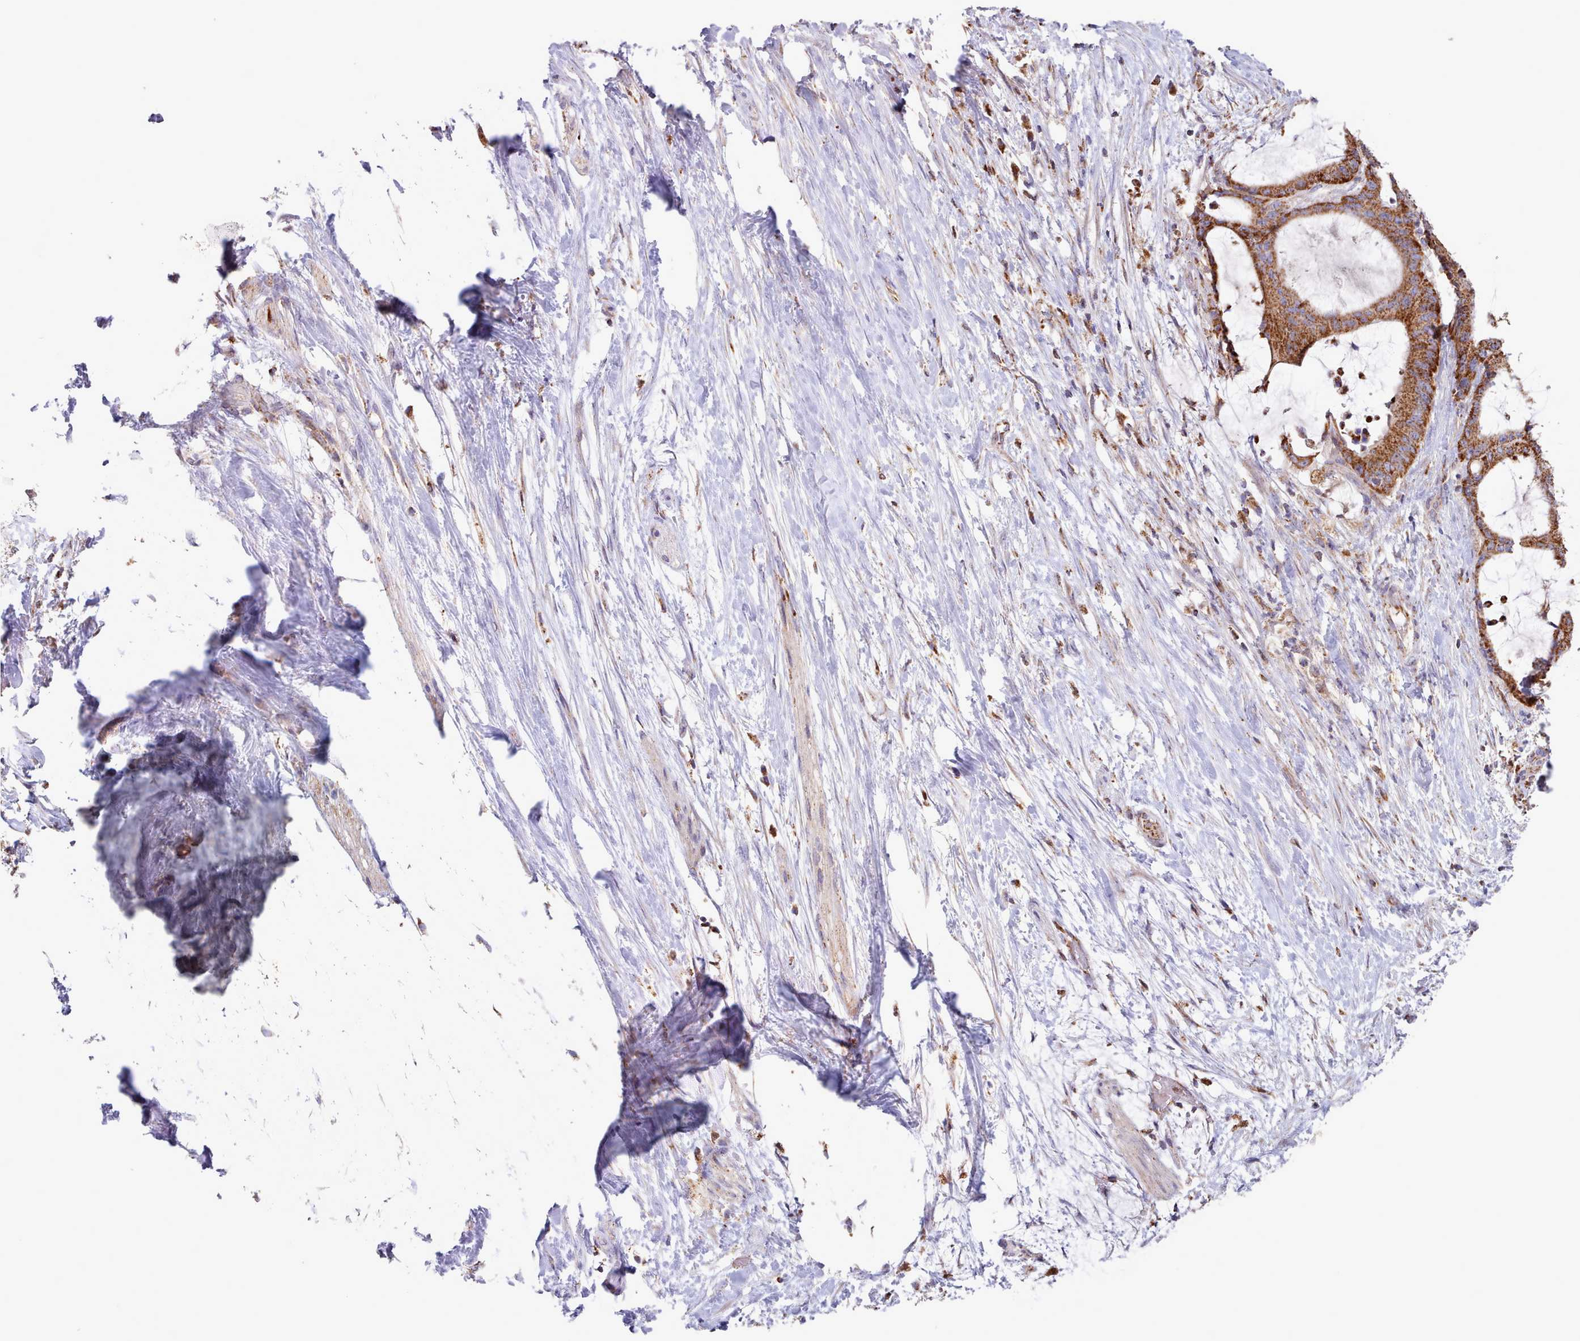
{"staining": {"intensity": "strong", "quantity": ">75%", "location": "cytoplasmic/membranous"}, "tissue": "liver cancer", "cell_type": "Tumor cells", "image_type": "cancer", "snomed": [{"axis": "morphology", "description": "Normal tissue, NOS"}, {"axis": "morphology", "description": "Cholangiocarcinoma"}, {"axis": "topography", "description": "Liver"}, {"axis": "topography", "description": "Peripheral nerve tissue"}], "caption": "A brown stain highlights strong cytoplasmic/membranous positivity of a protein in human liver cholangiocarcinoma tumor cells.", "gene": "HSDL2", "patient": {"sex": "female", "age": 73}}